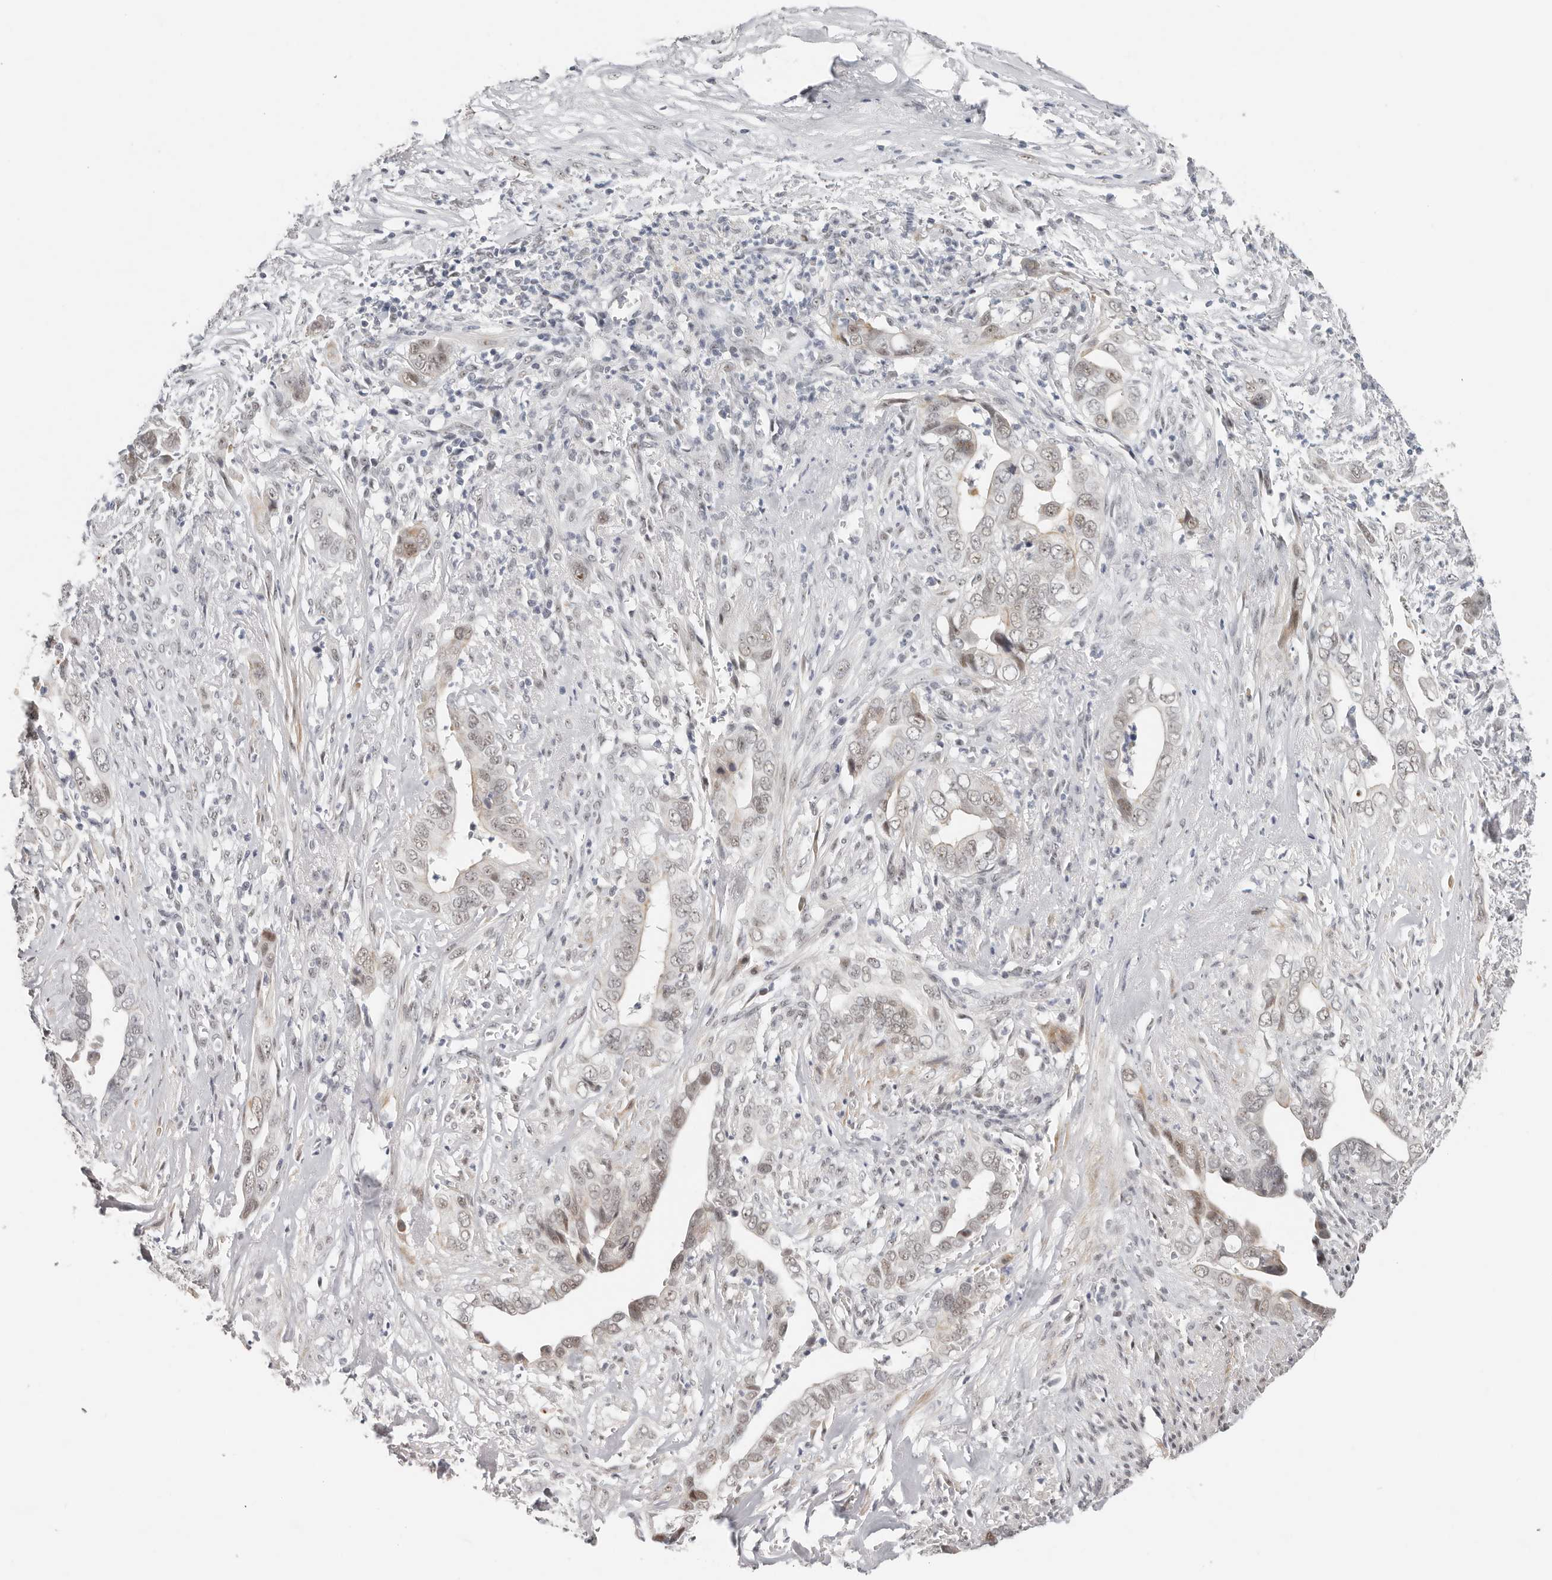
{"staining": {"intensity": "weak", "quantity": "<25%", "location": "cytoplasmic/membranous,nuclear"}, "tissue": "liver cancer", "cell_type": "Tumor cells", "image_type": "cancer", "snomed": [{"axis": "morphology", "description": "Cholangiocarcinoma"}, {"axis": "topography", "description": "Liver"}], "caption": "Immunohistochemistry photomicrograph of neoplastic tissue: liver cholangiocarcinoma stained with DAB (3,3'-diaminobenzidine) displays no significant protein staining in tumor cells.", "gene": "LARP7", "patient": {"sex": "female", "age": 79}}